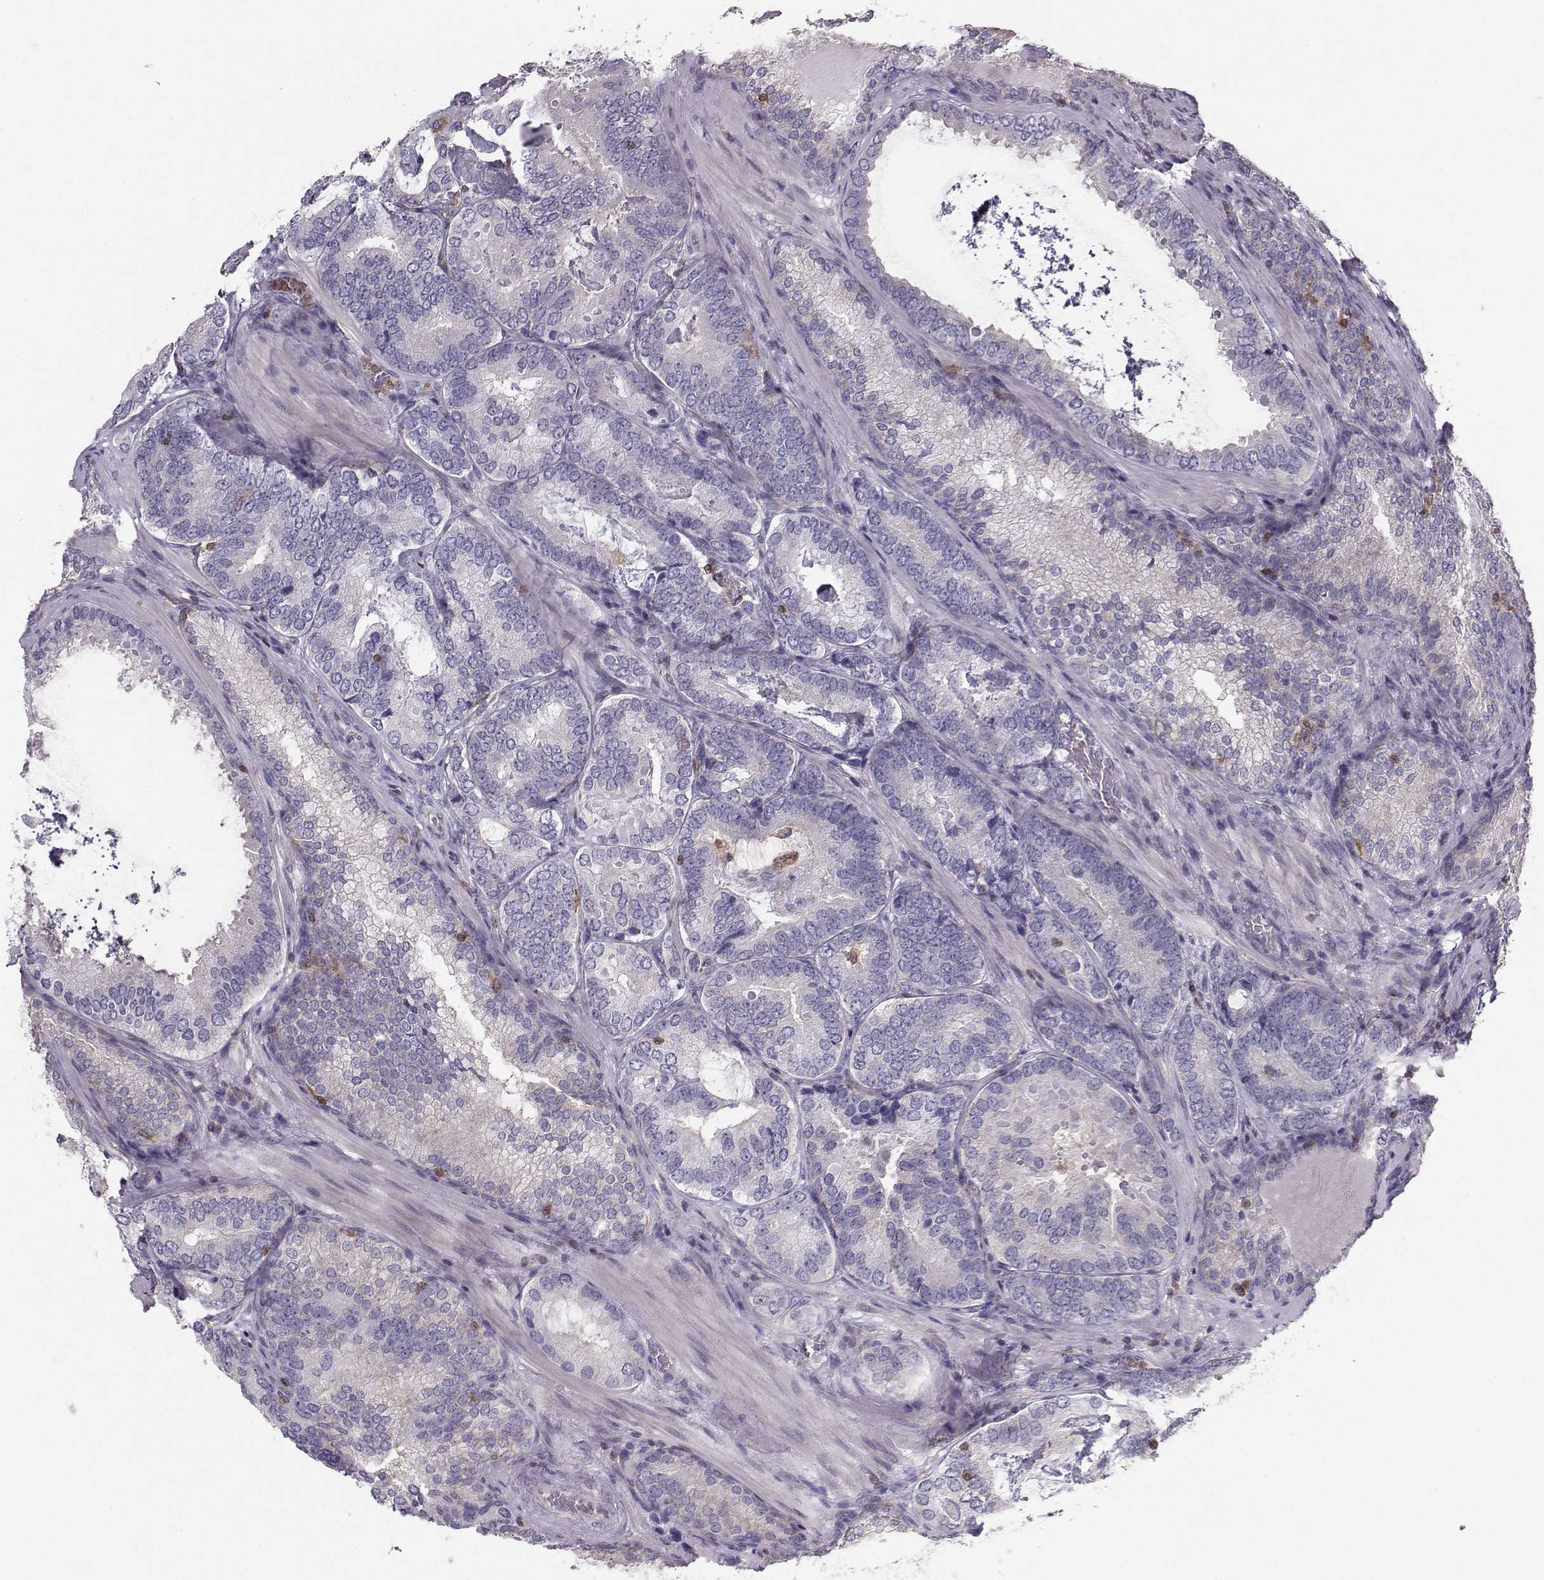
{"staining": {"intensity": "negative", "quantity": "none", "location": "none"}, "tissue": "prostate cancer", "cell_type": "Tumor cells", "image_type": "cancer", "snomed": [{"axis": "morphology", "description": "Adenocarcinoma, Low grade"}, {"axis": "topography", "description": "Prostate"}], "caption": "Immunohistochemistry (IHC) of human low-grade adenocarcinoma (prostate) exhibits no expression in tumor cells.", "gene": "ZBTB32", "patient": {"sex": "male", "age": 60}}